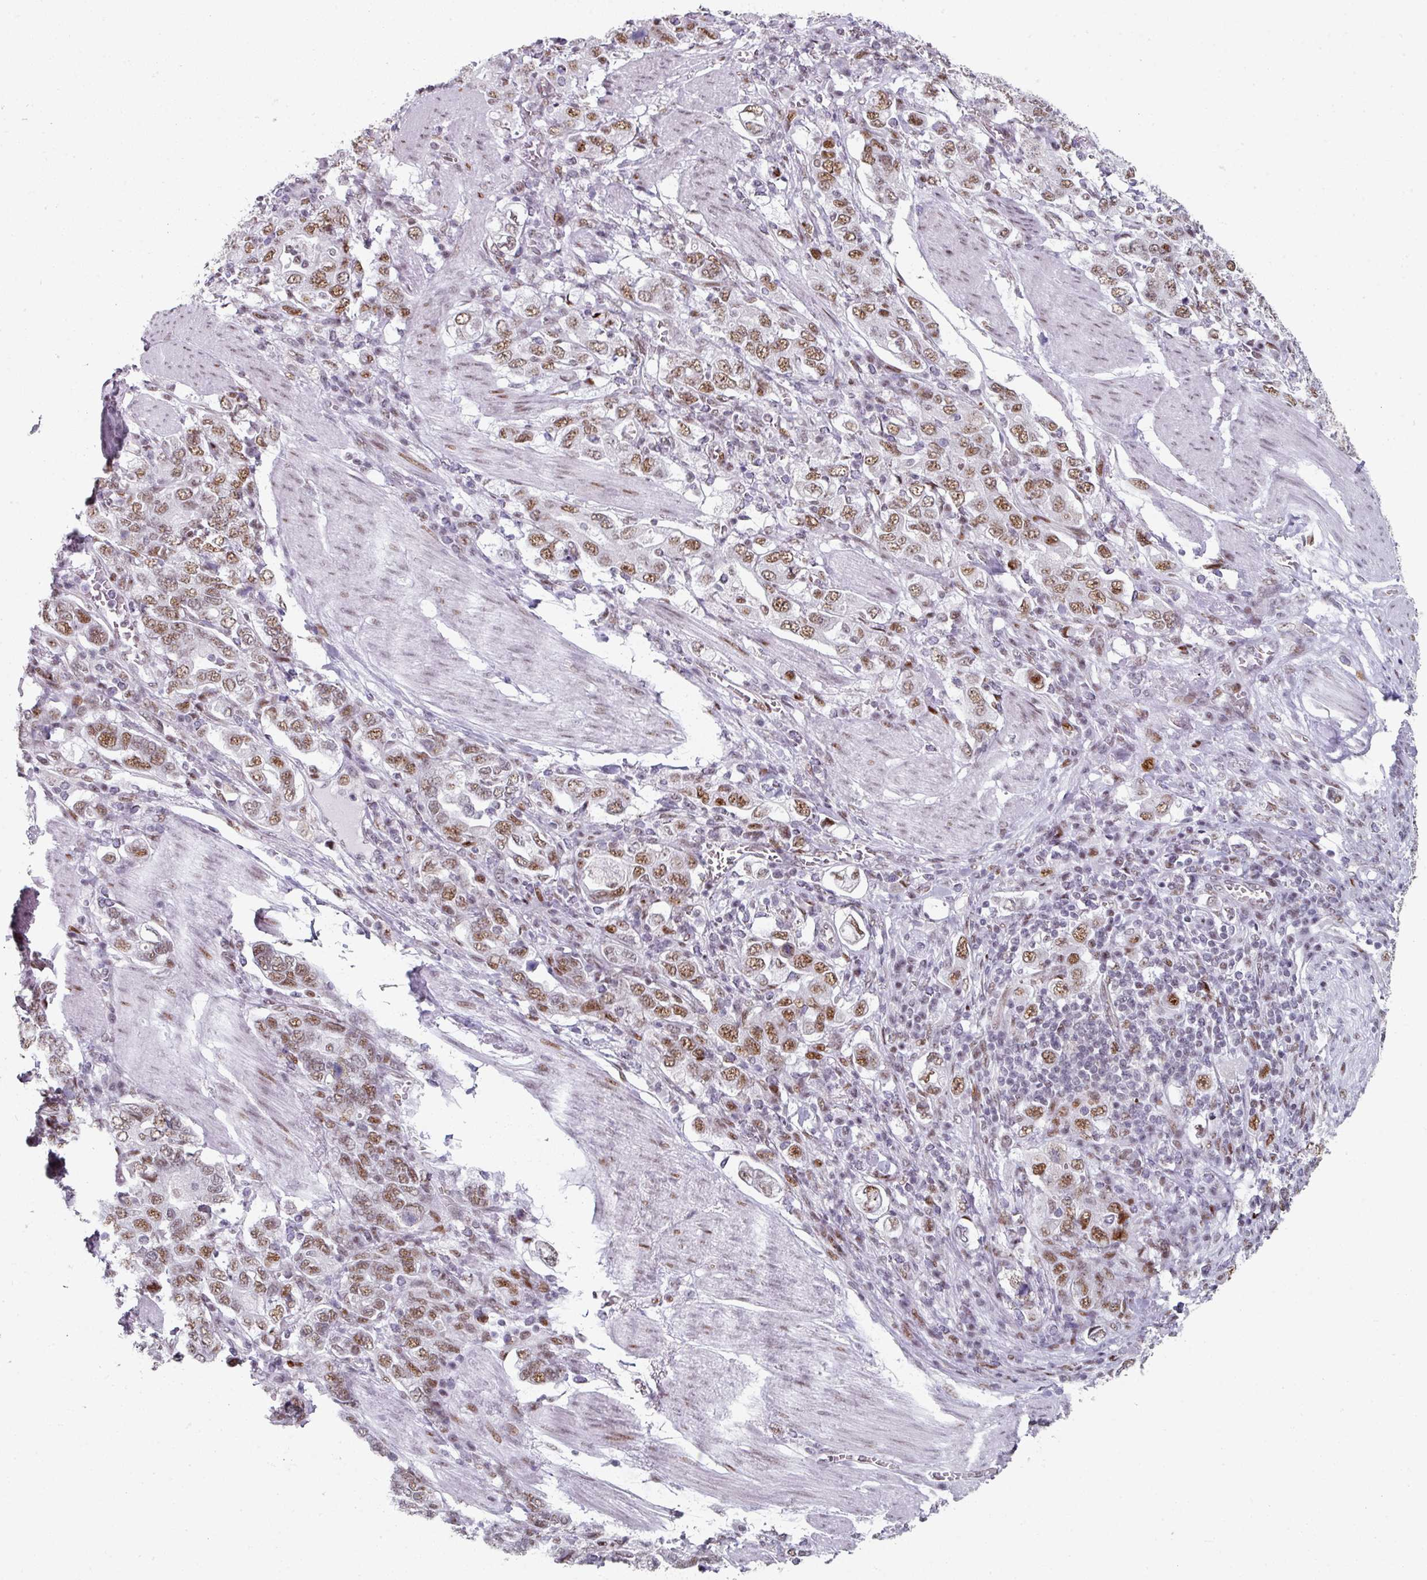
{"staining": {"intensity": "moderate", "quantity": ">75%", "location": "nuclear"}, "tissue": "stomach cancer", "cell_type": "Tumor cells", "image_type": "cancer", "snomed": [{"axis": "morphology", "description": "Adenocarcinoma, NOS"}, {"axis": "topography", "description": "Stomach, upper"}, {"axis": "topography", "description": "Stomach"}], "caption": "The photomicrograph shows staining of stomach adenocarcinoma, revealing moderate nuclear protein positivity (brown color) within tumor cells.", "gene": "SF3B5", "patient": {"sex": "male", "age": 62}}